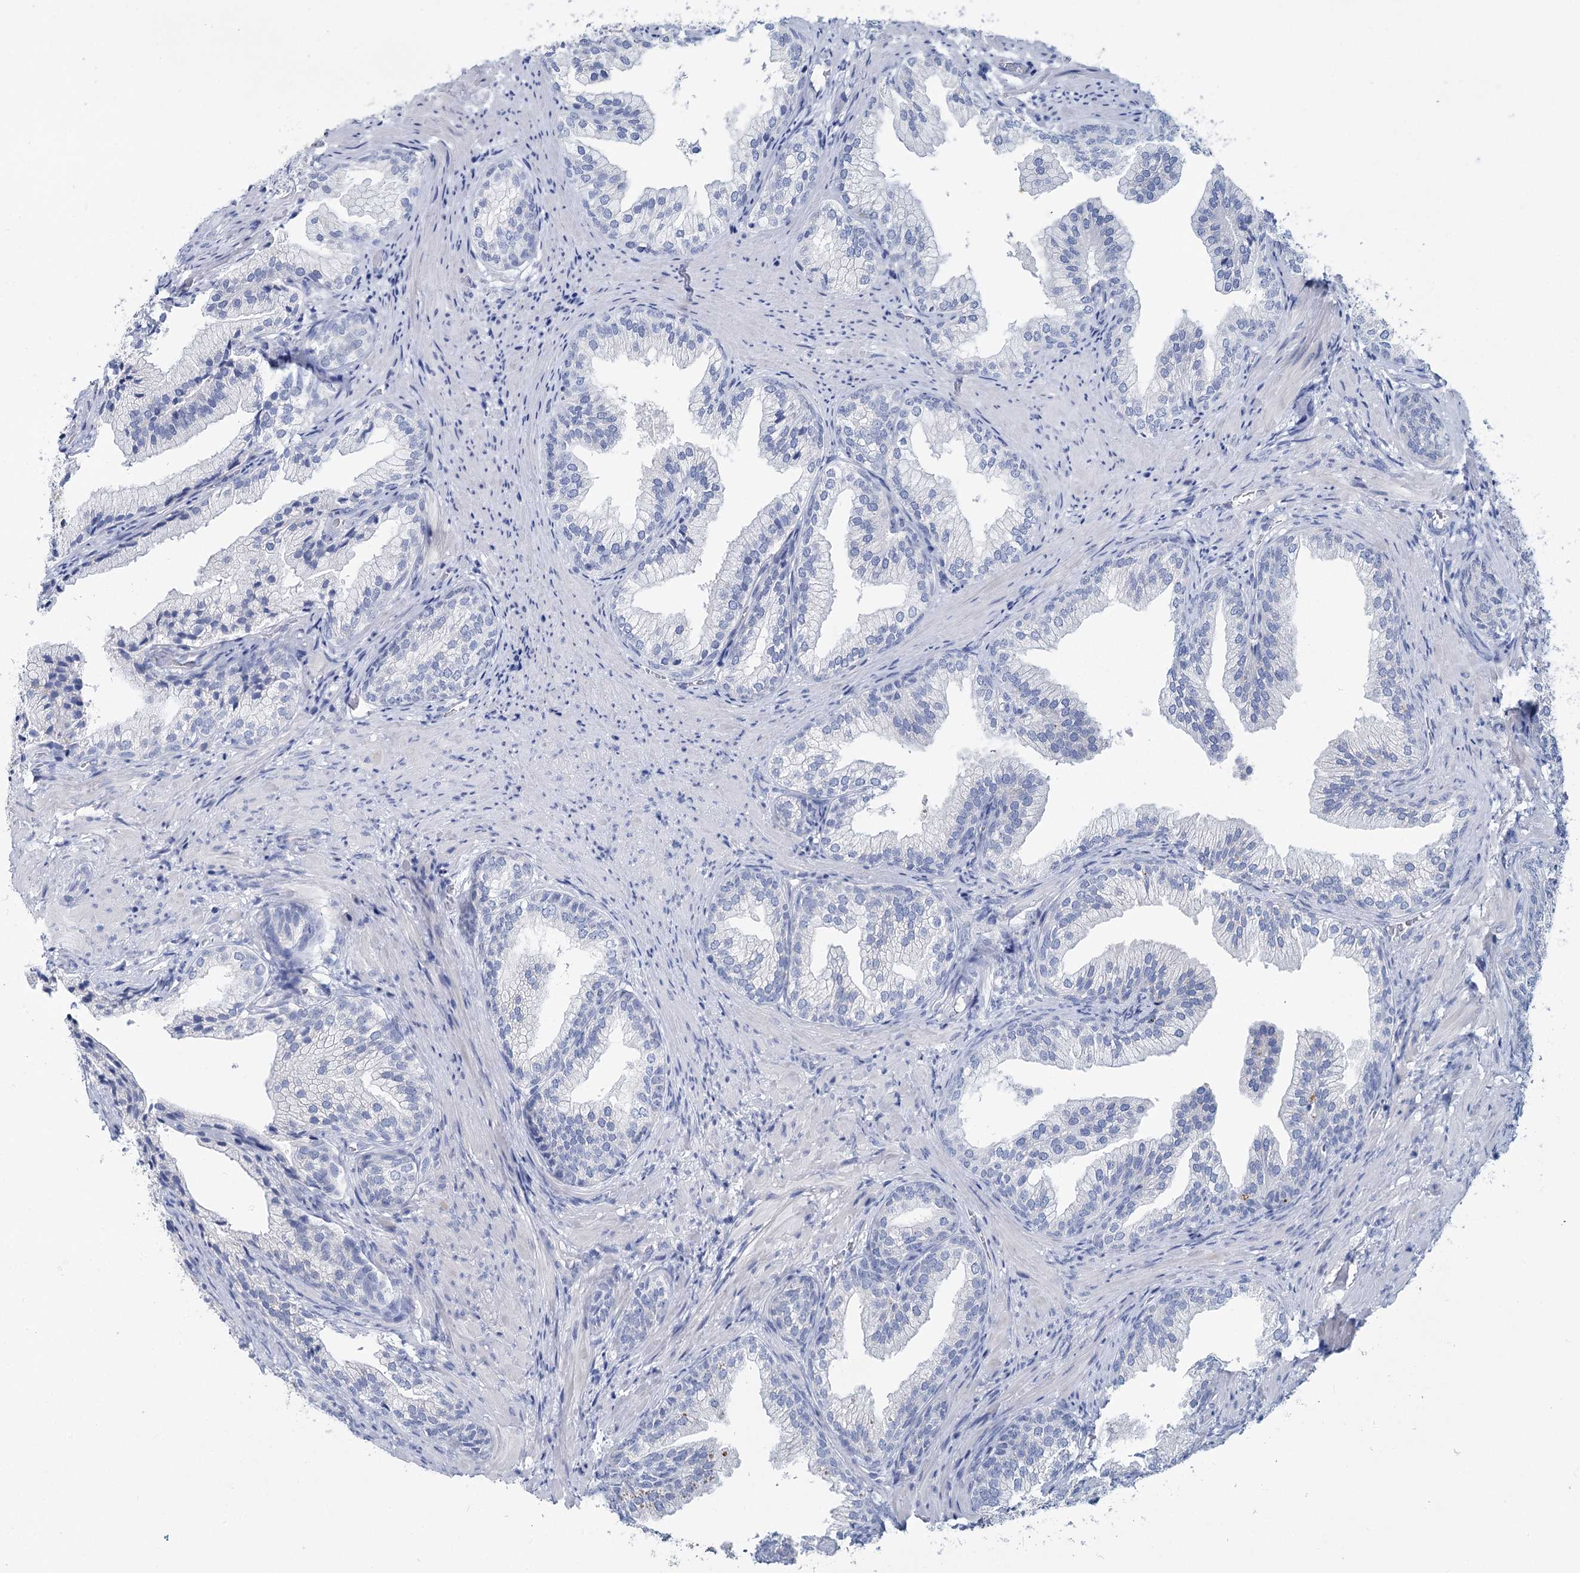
{"staining": {"intensity": "negative", "quantity": "none", "location": "none"}, "tissue": "prostate", "cell_type": "Glandular cells", "image_type": "normal", "snomed": [{"axis": "morphology", "description": "Normal tissue, NOS"}, {"axis": "topography", "description": "Prostate"}], "caption": "Photomicrograph shows no protein expression in glandular cells of benign prostate. (IHC, brightfield microscopy, high magnification).", "gene": "METTL7B", "patient": {"sex": "male", "age": 76}}